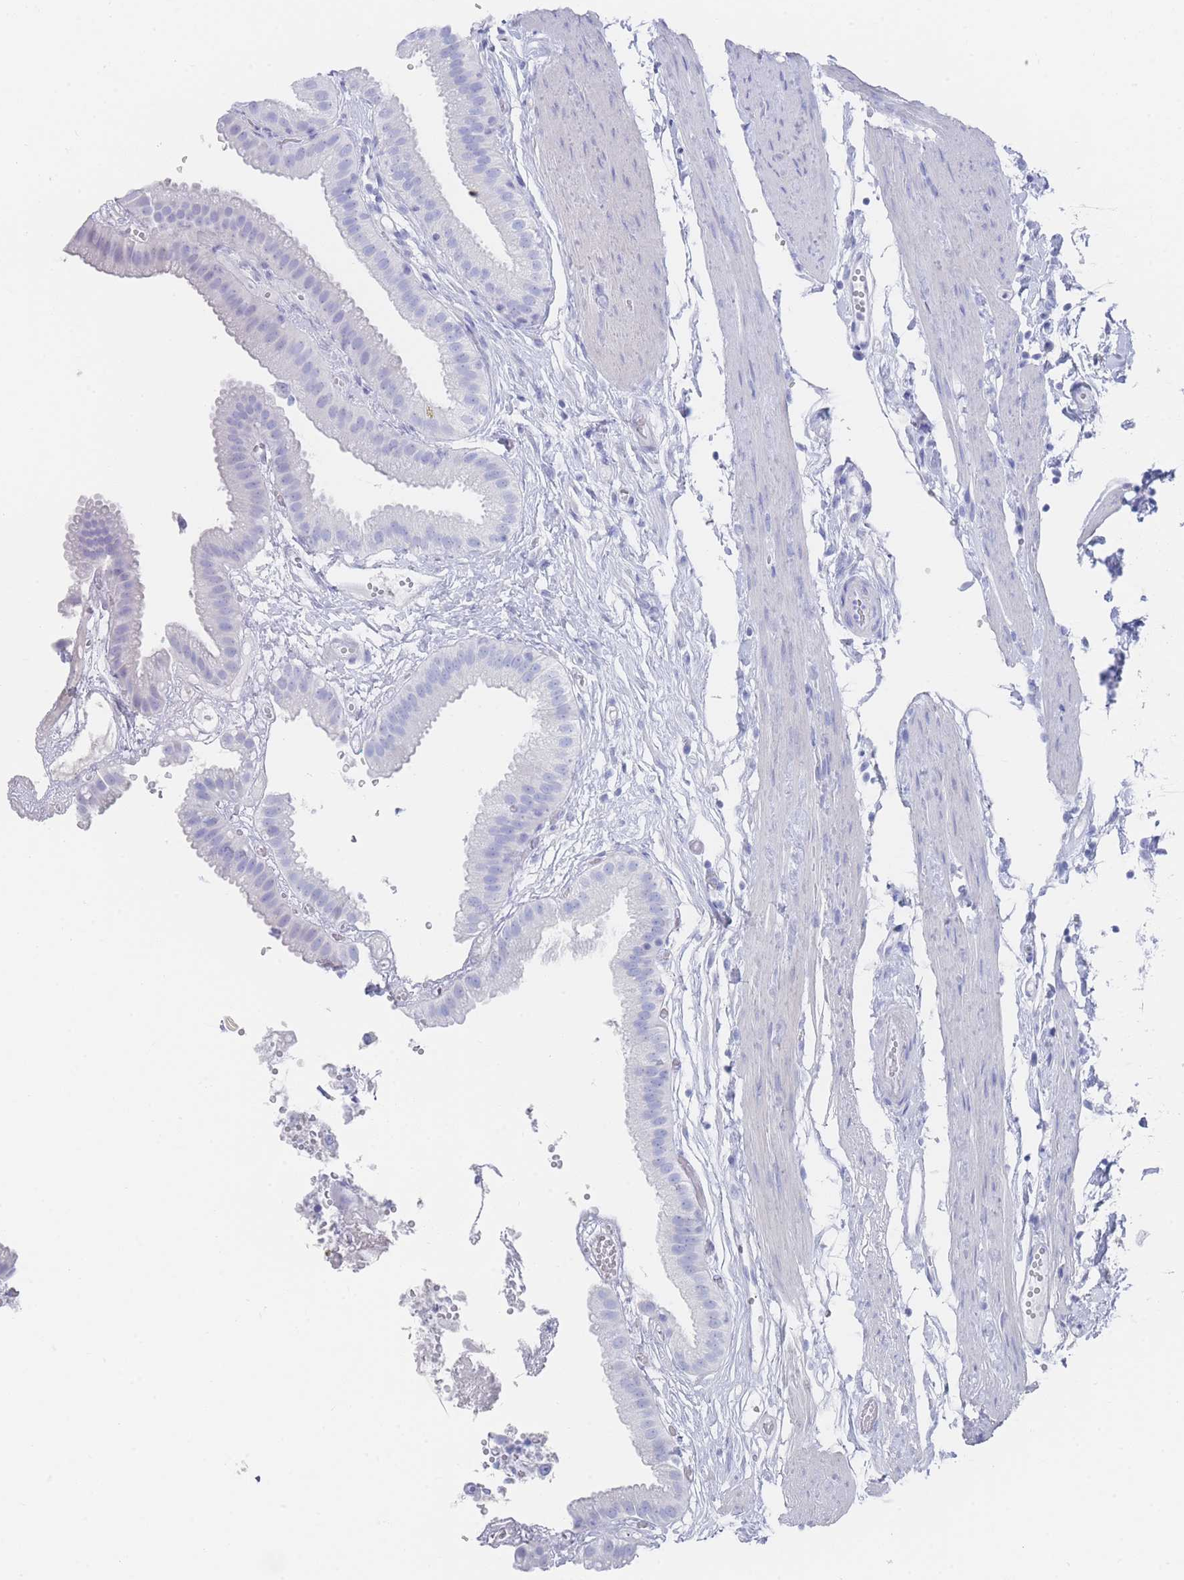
{"staining": {"intensity": "negative", "quantity": "none", "location": "none"}, "tissue": "gallbladder", "cell_type": "Glandular cells", "image_type": "normal", "snomed": [{"axis": "morphology", "description": "Normal tissue, NOS"}, {"axis": "topography", "description": "Gallbladder"}], "caption": "Immunohistochemistry micrograph of benign human gallbladder stained for a protein (brown), which demonstrates no staining in glandular cells. (DAB (3,3'-diaminobenzidine) IHC with hematoxylin counter stain).", "gene": "LRRC37A2", "patient": {"sex": "female", "age": 61}}